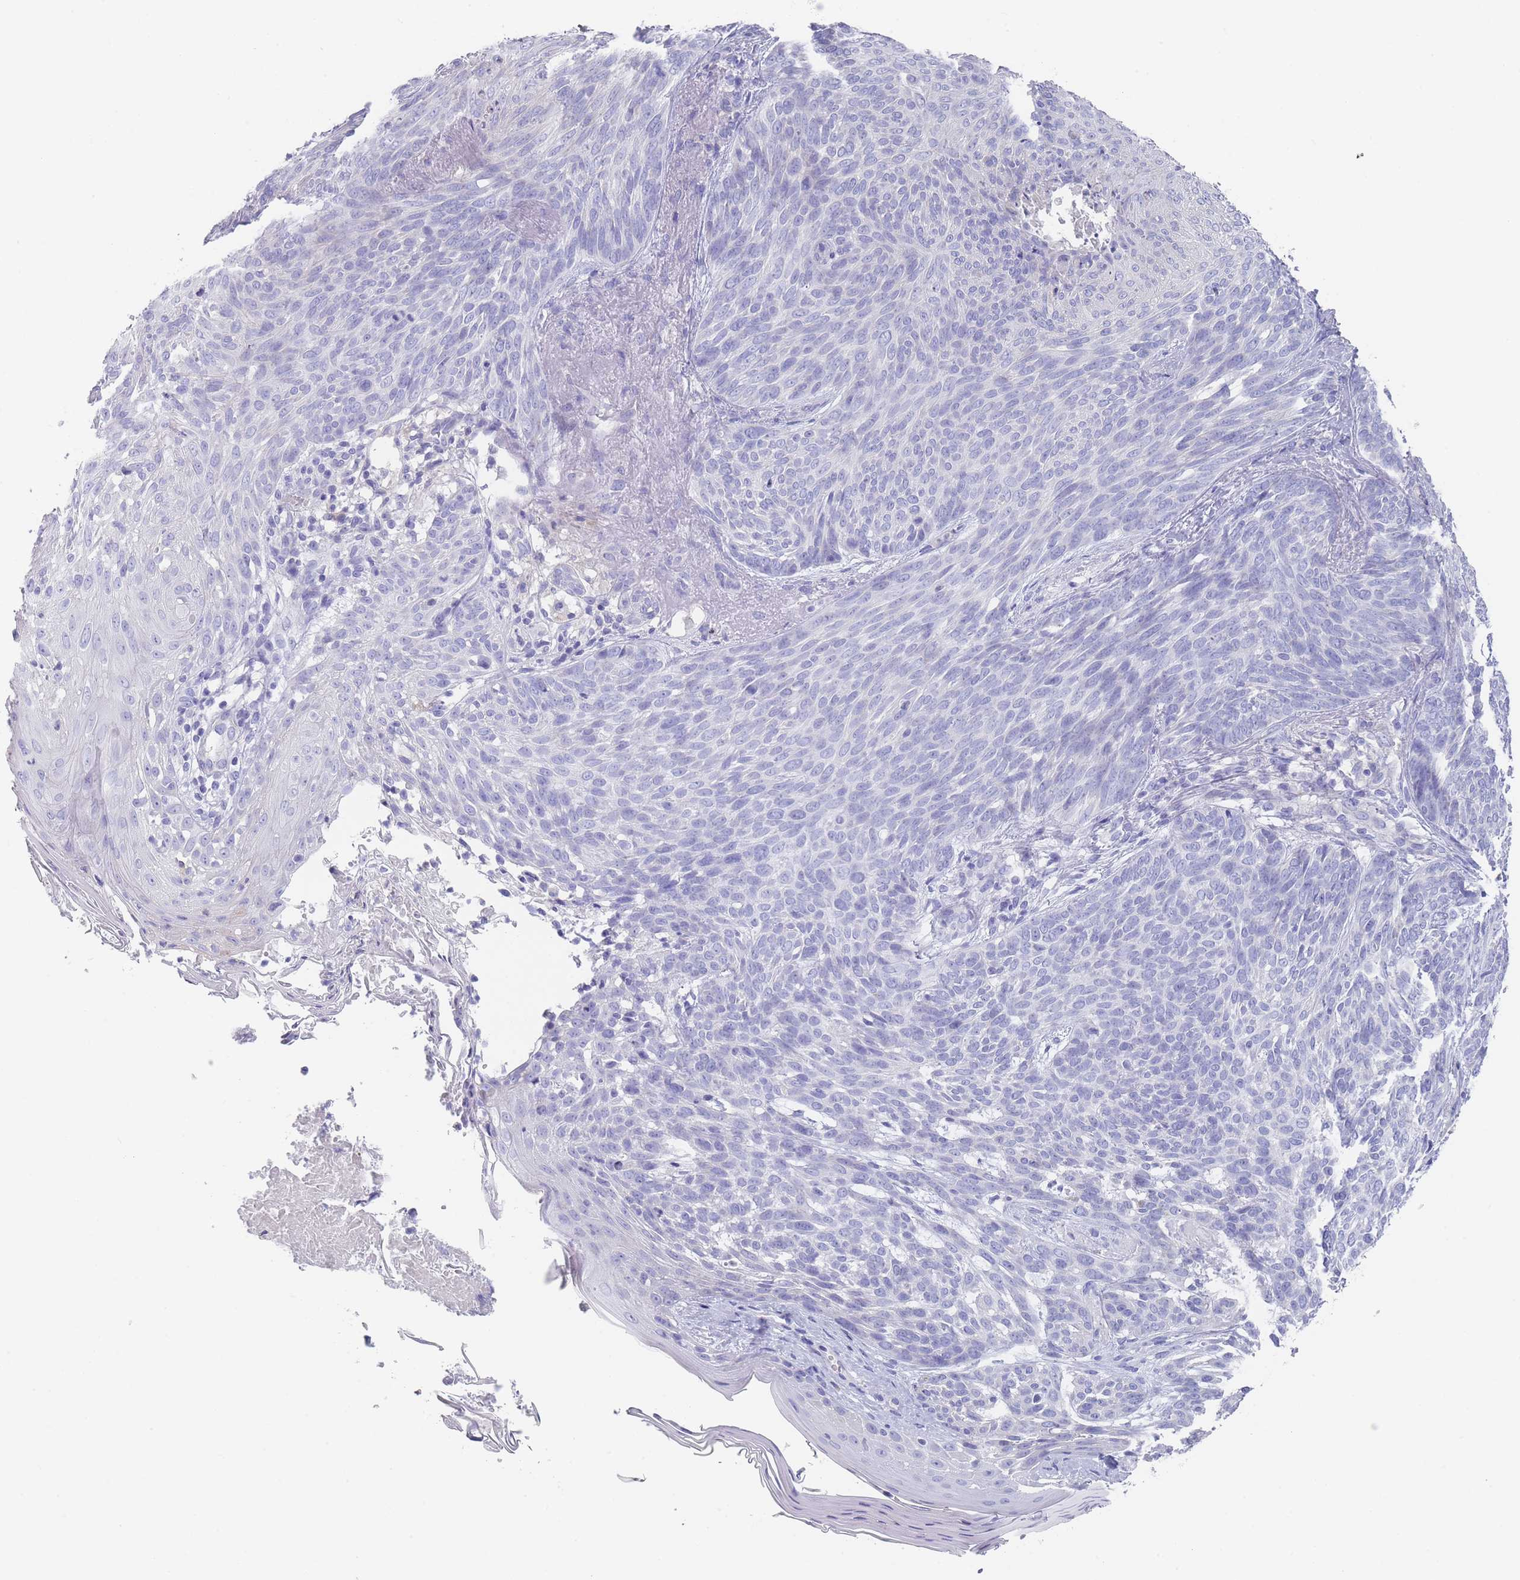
{"staining": {"intensity": "negative", "quantity": "none", "location": "none"}, "tissue": "skin cancer", "cell_type": "Tumor cells", "image_type": "cancer", "snomed": [{"axis": "morphology", "description": "Basal cell carcinoma"}, {"axis": "topography", "description": "Skin"}], "caption": "The histopathology image demonstrates no staining of tumor cells in skin cancer (basal cell carcinoma).", "gene": "SCCPDH", "patient": {"sex": "female", "age": 86}}